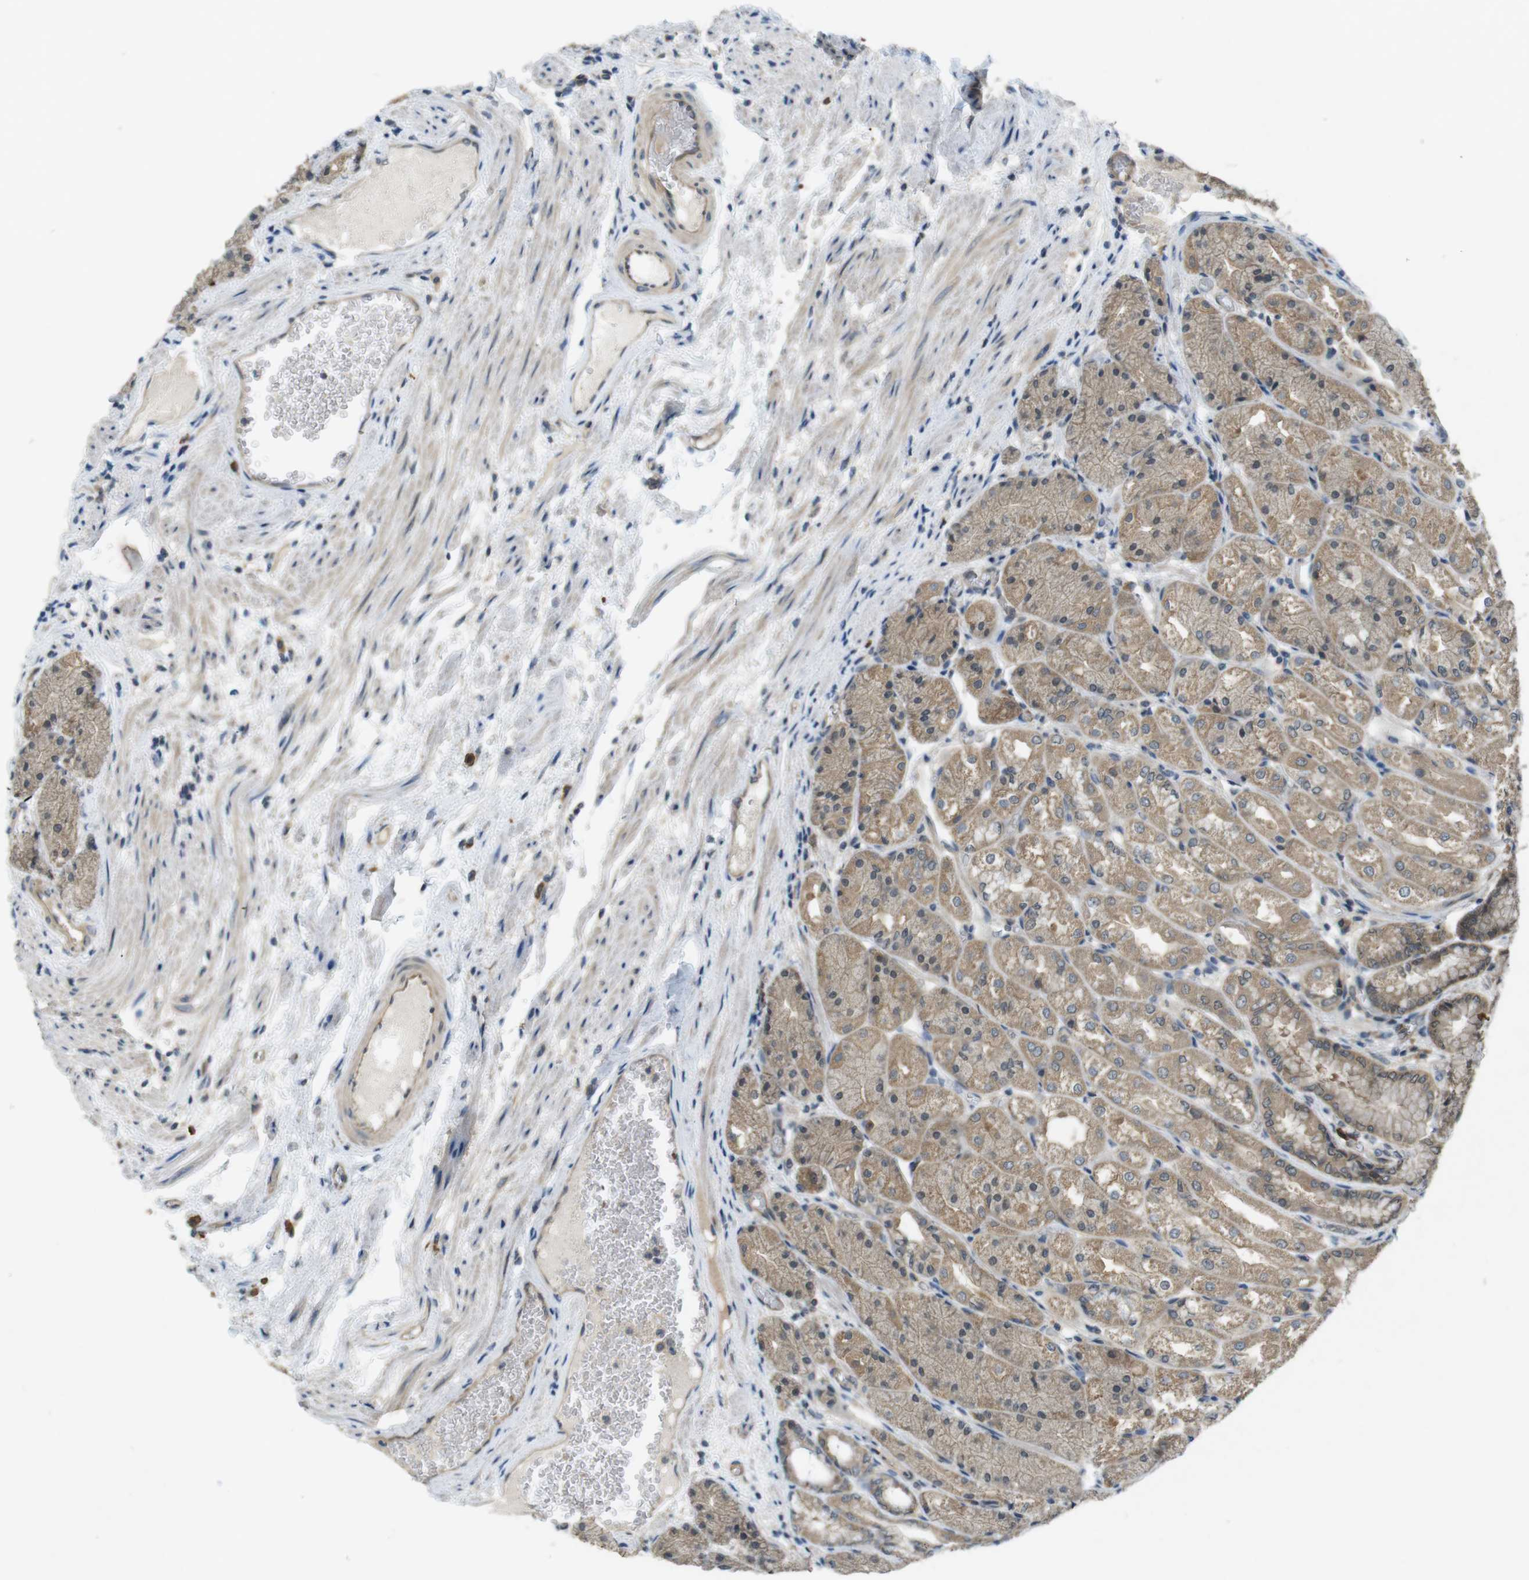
{"staining": {"intensity": "moderate", "quantity": ">75%", "location": "cytoplasmic/membranous"}, "tissue": "stomach", "cell_type": "Glandular cells", "image_type": "normal", "snomed": [{"axis": "morphology", "description": "Normal tissue, NOS"}, {"axis": "topography", "description": "Stomach, upper"}], "caption": "Stomach stained with a brown dye demonstrates moderate cytoplasmic/membranous positive positivity in approximately >75% of glandular cells.", "gene": "SUGT1", "patient": {"sex": "male", "age": 72}}